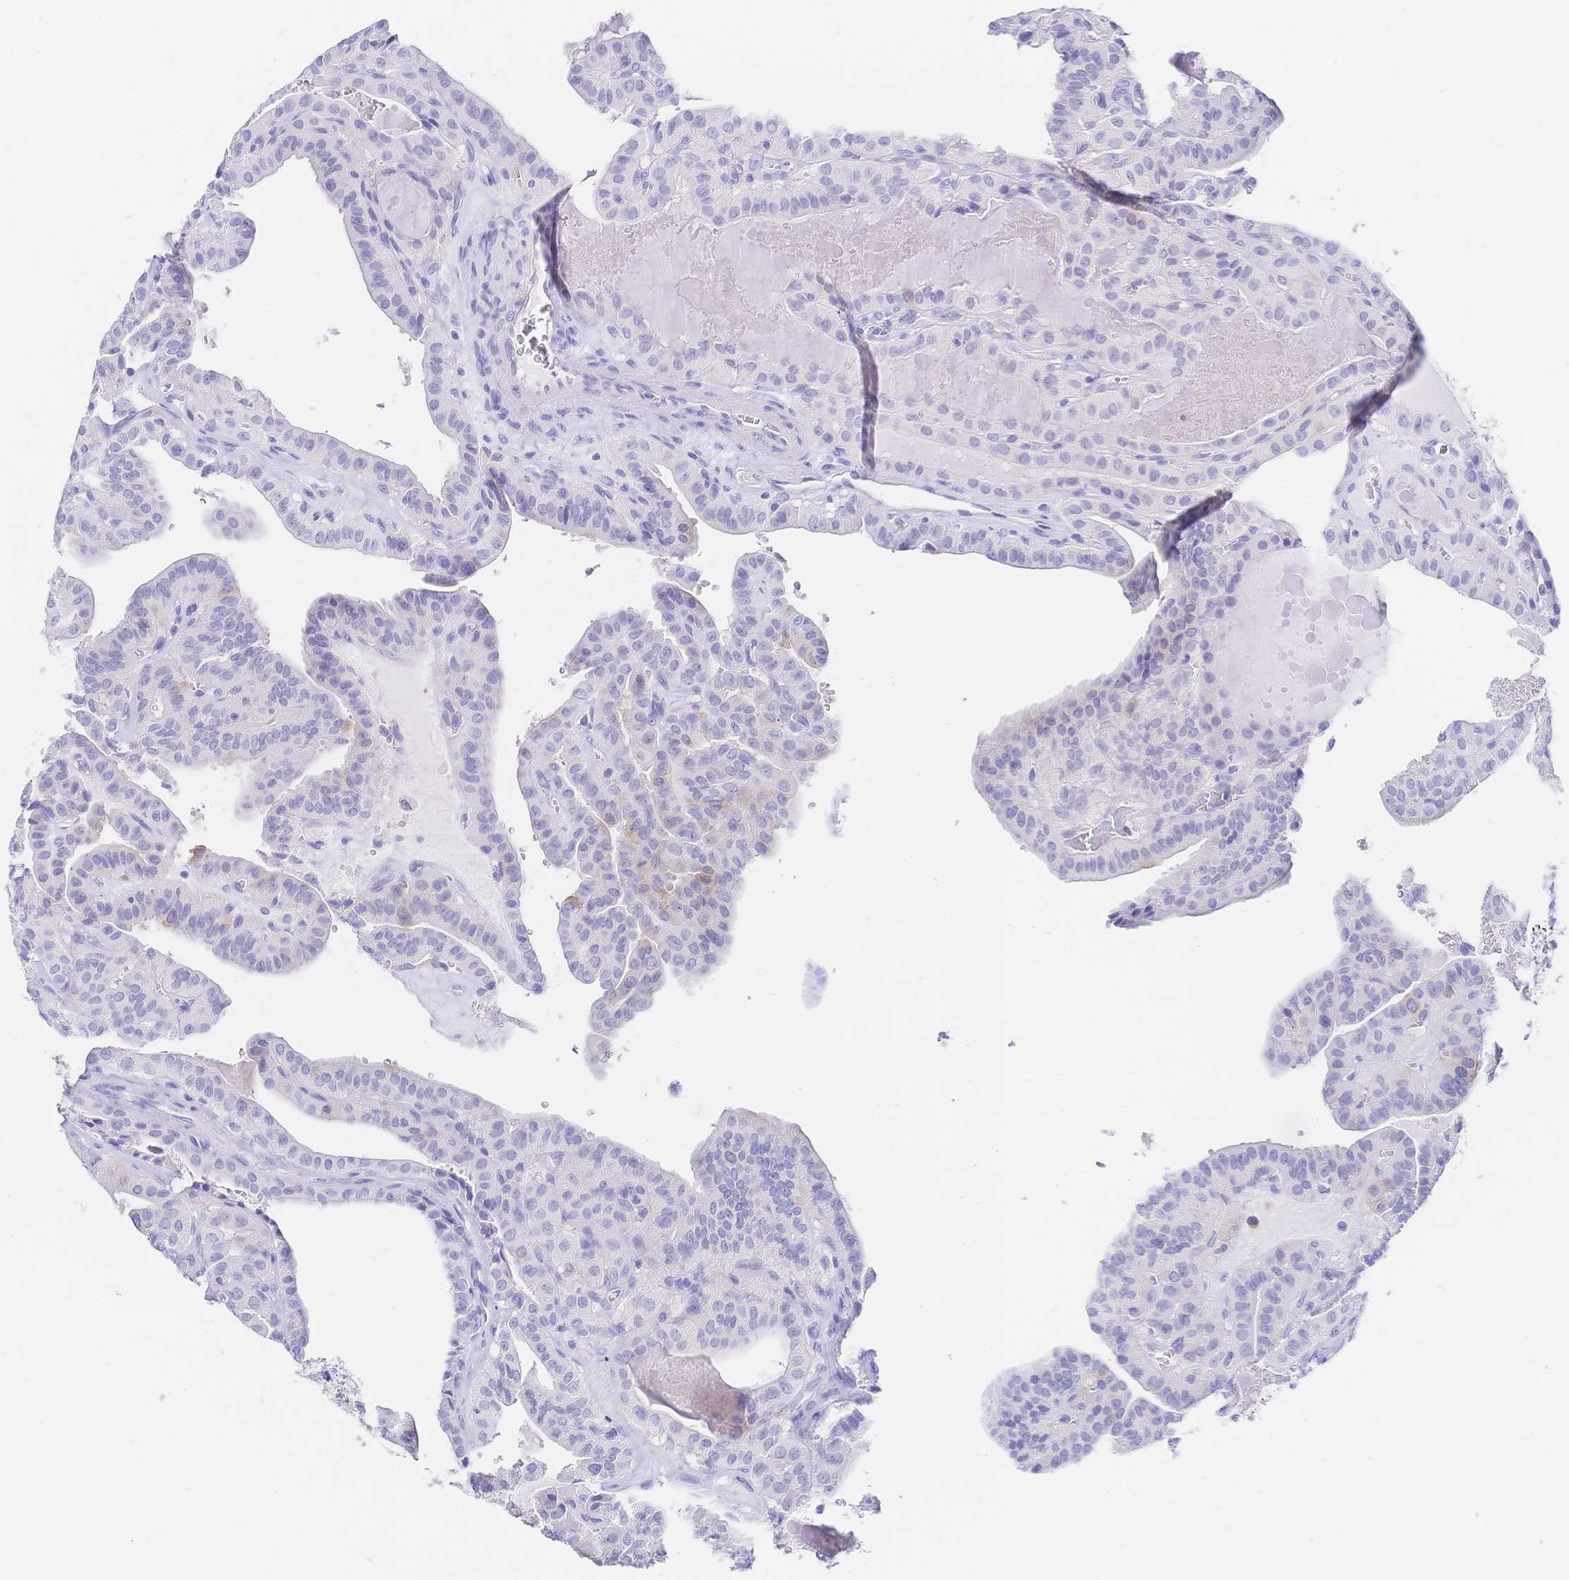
{"staining": {"intensity": "negative", "quantity": "none", "location": "none"}, "tissue": "thyroid cancer", "cell_type": "Tumor cells", "image_type": "cancer", "snomed": [{"axis": "morphology", "description": "Papillary adenocarcinoma, NOS"}, {"axis": "topography", "description": "Thyroid gland"}], "caption": "Immunohistochemistry (IHC) of human thyroid papillary adenocarcinoma demonstrates no positivity in tumor cells. (IHC, brightfield microscopy, high magnification).", "gene": "RRM1", "patient": {"sex": "male", "age": 52}}